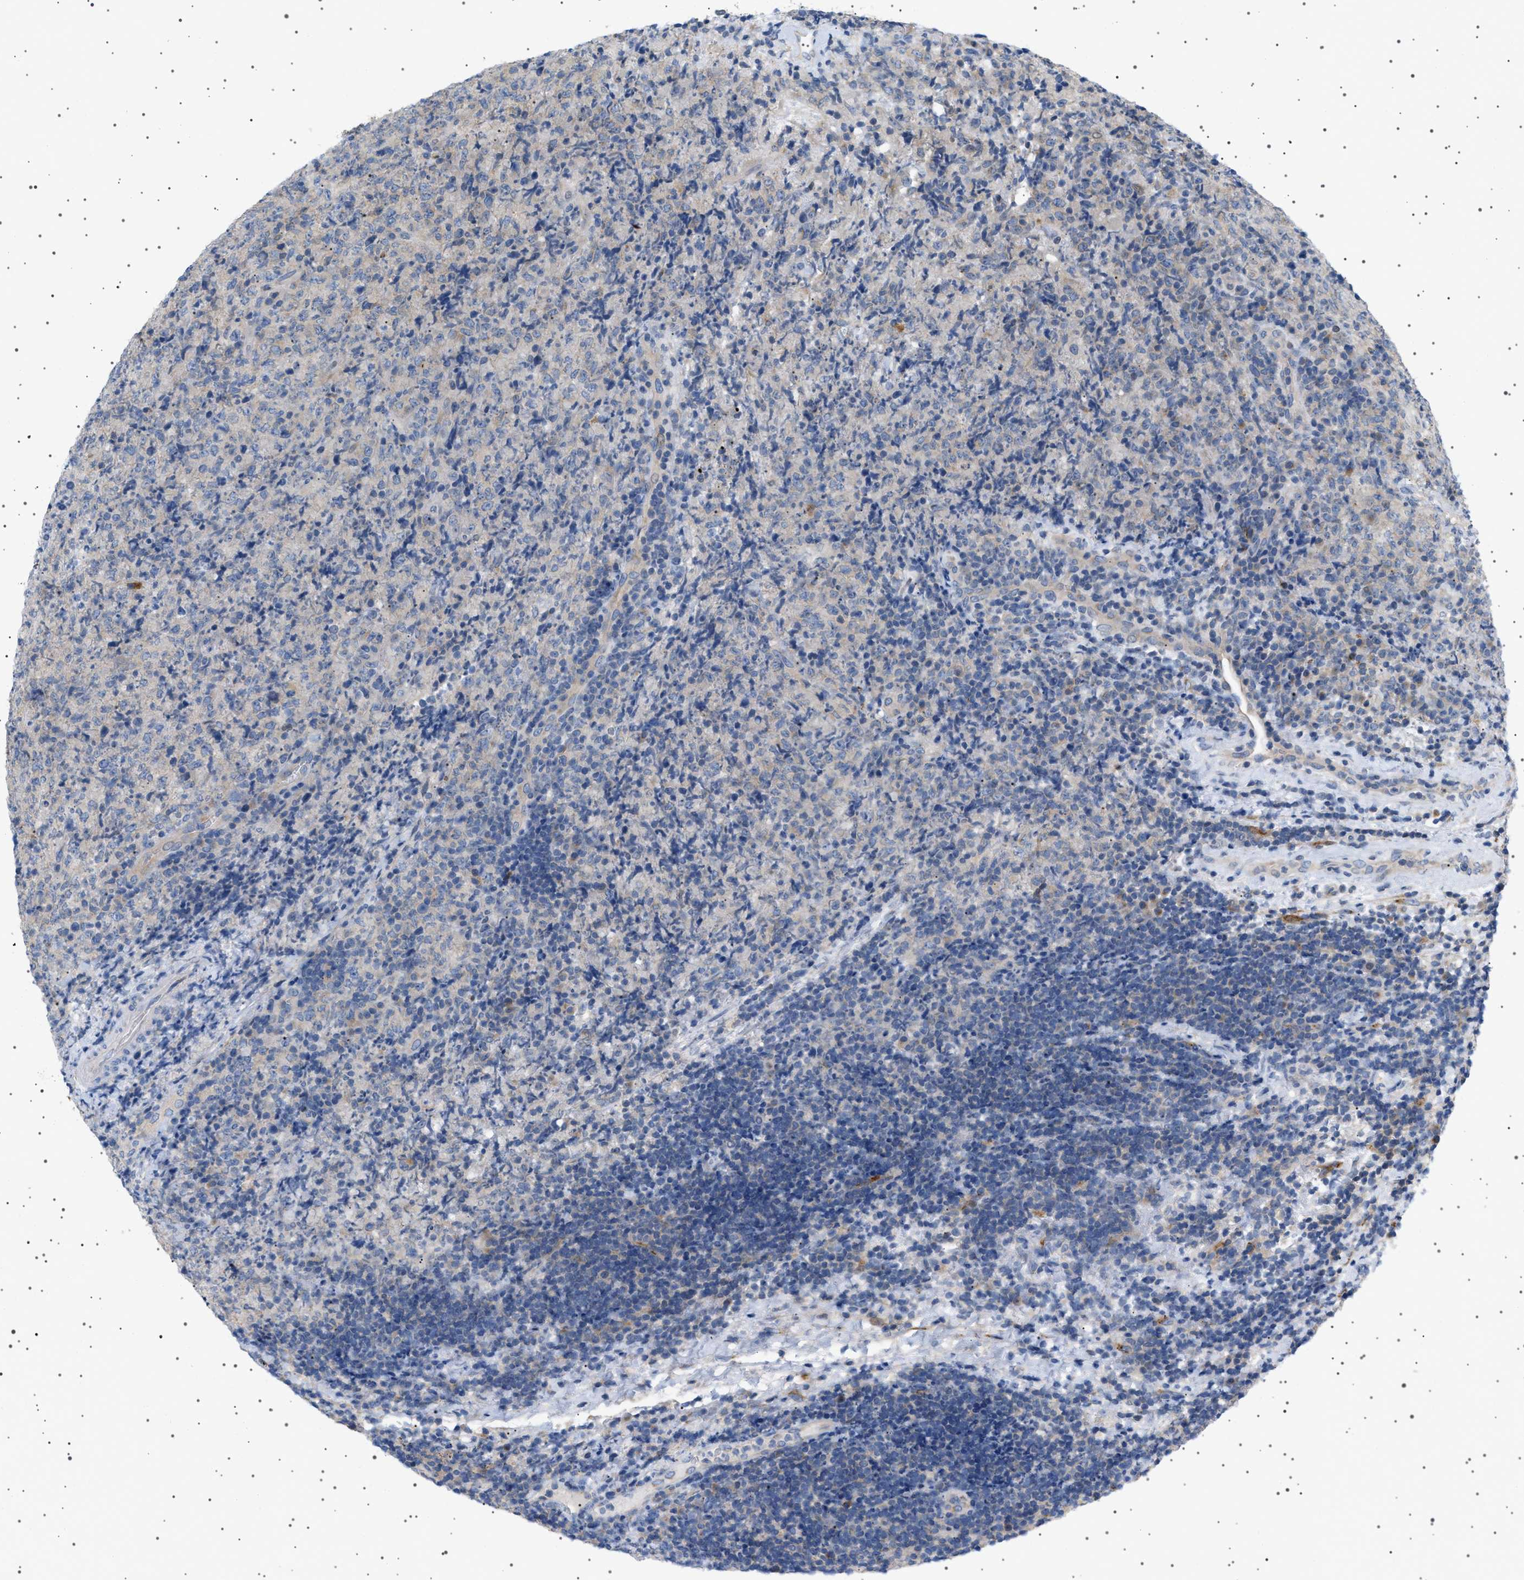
{"staining": {"intensity": "negative", "quantity": "none", "location": "none"}, "tissue": "lymphoma", "cell_type": "Tumor cells", "image_type": "cancer", "snomed": [{"axis": "morphology", "description": "Malignant lymphoma, non-Hodgkin's type, High grade"}, {"axis": "topography", "description": "Tonsil"}], "caption": "Tumor cells show no significant protein staining in lymphoma. (Brightfield microscopy of DAB IHC at high magnification).", "gene": "ADCY10", "patient": {"sex": "female", "age": 36}}